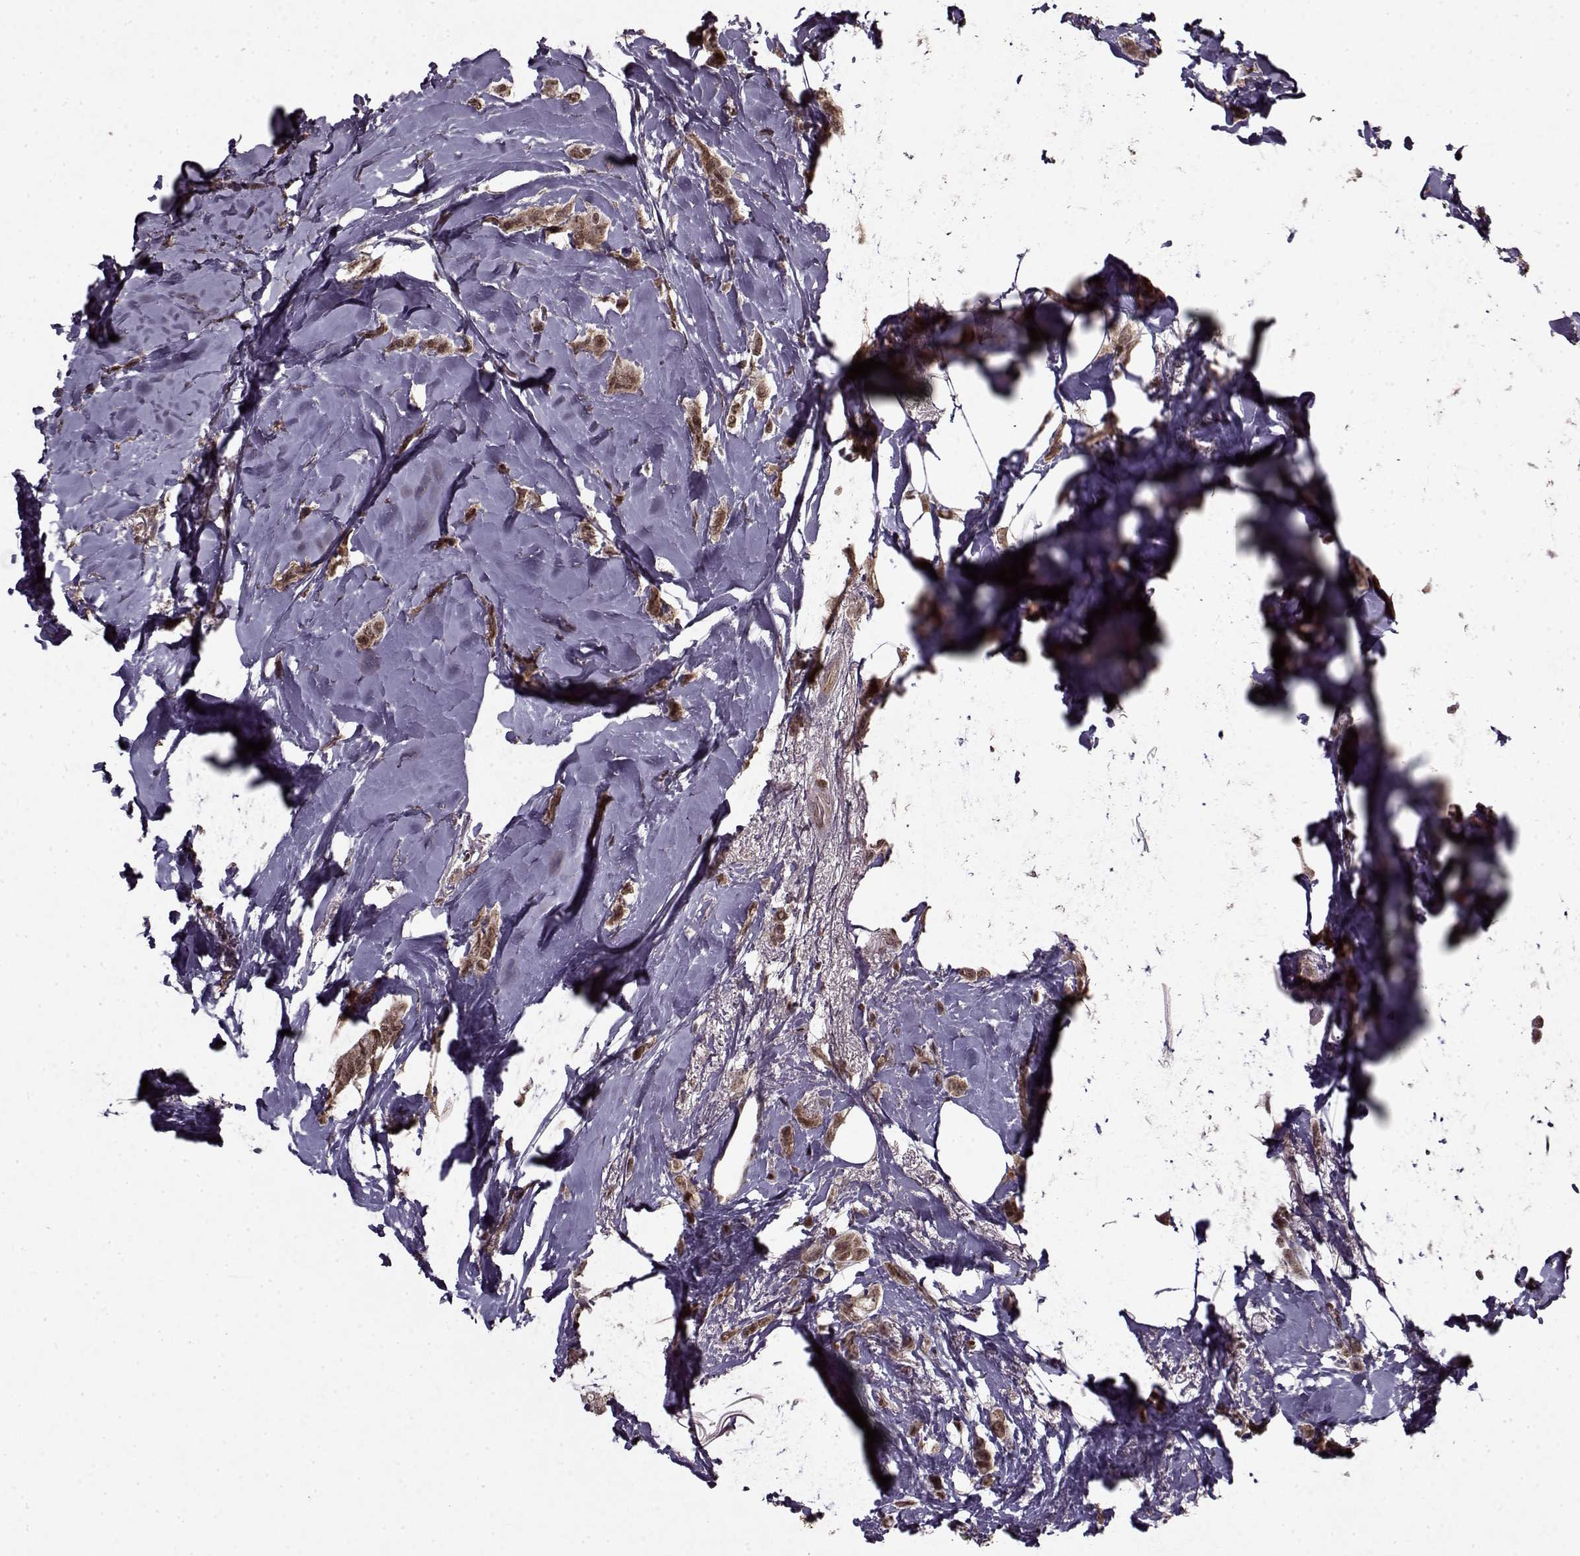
{"staining": {"intensity": "moderate", "quantity": ">75%", "location": "cytoplasmic/membranous"}, "tissue": "breast cancer", "cell_type": "Tumor cells", "image_type": "cancer", "snomed": [{"axis": "morphology", "description": "Lobular carcinoma"}, {"axis": "topography", "description": "Breast"}], "caption": "The micrograph exhibits immunohistochemical staining of lobular carcinoma (breast). There is moderate cytoplasmic/membranous positivity is identified in about >75% of tumor cells. The staining was performed using DAB to visualize the protein expression in brown, while the nuclei were stained in blue with hematoxylin (Magnification: 20x).", "gene": "PSMA7", "patient": {"sex": "female", "age": 66}}